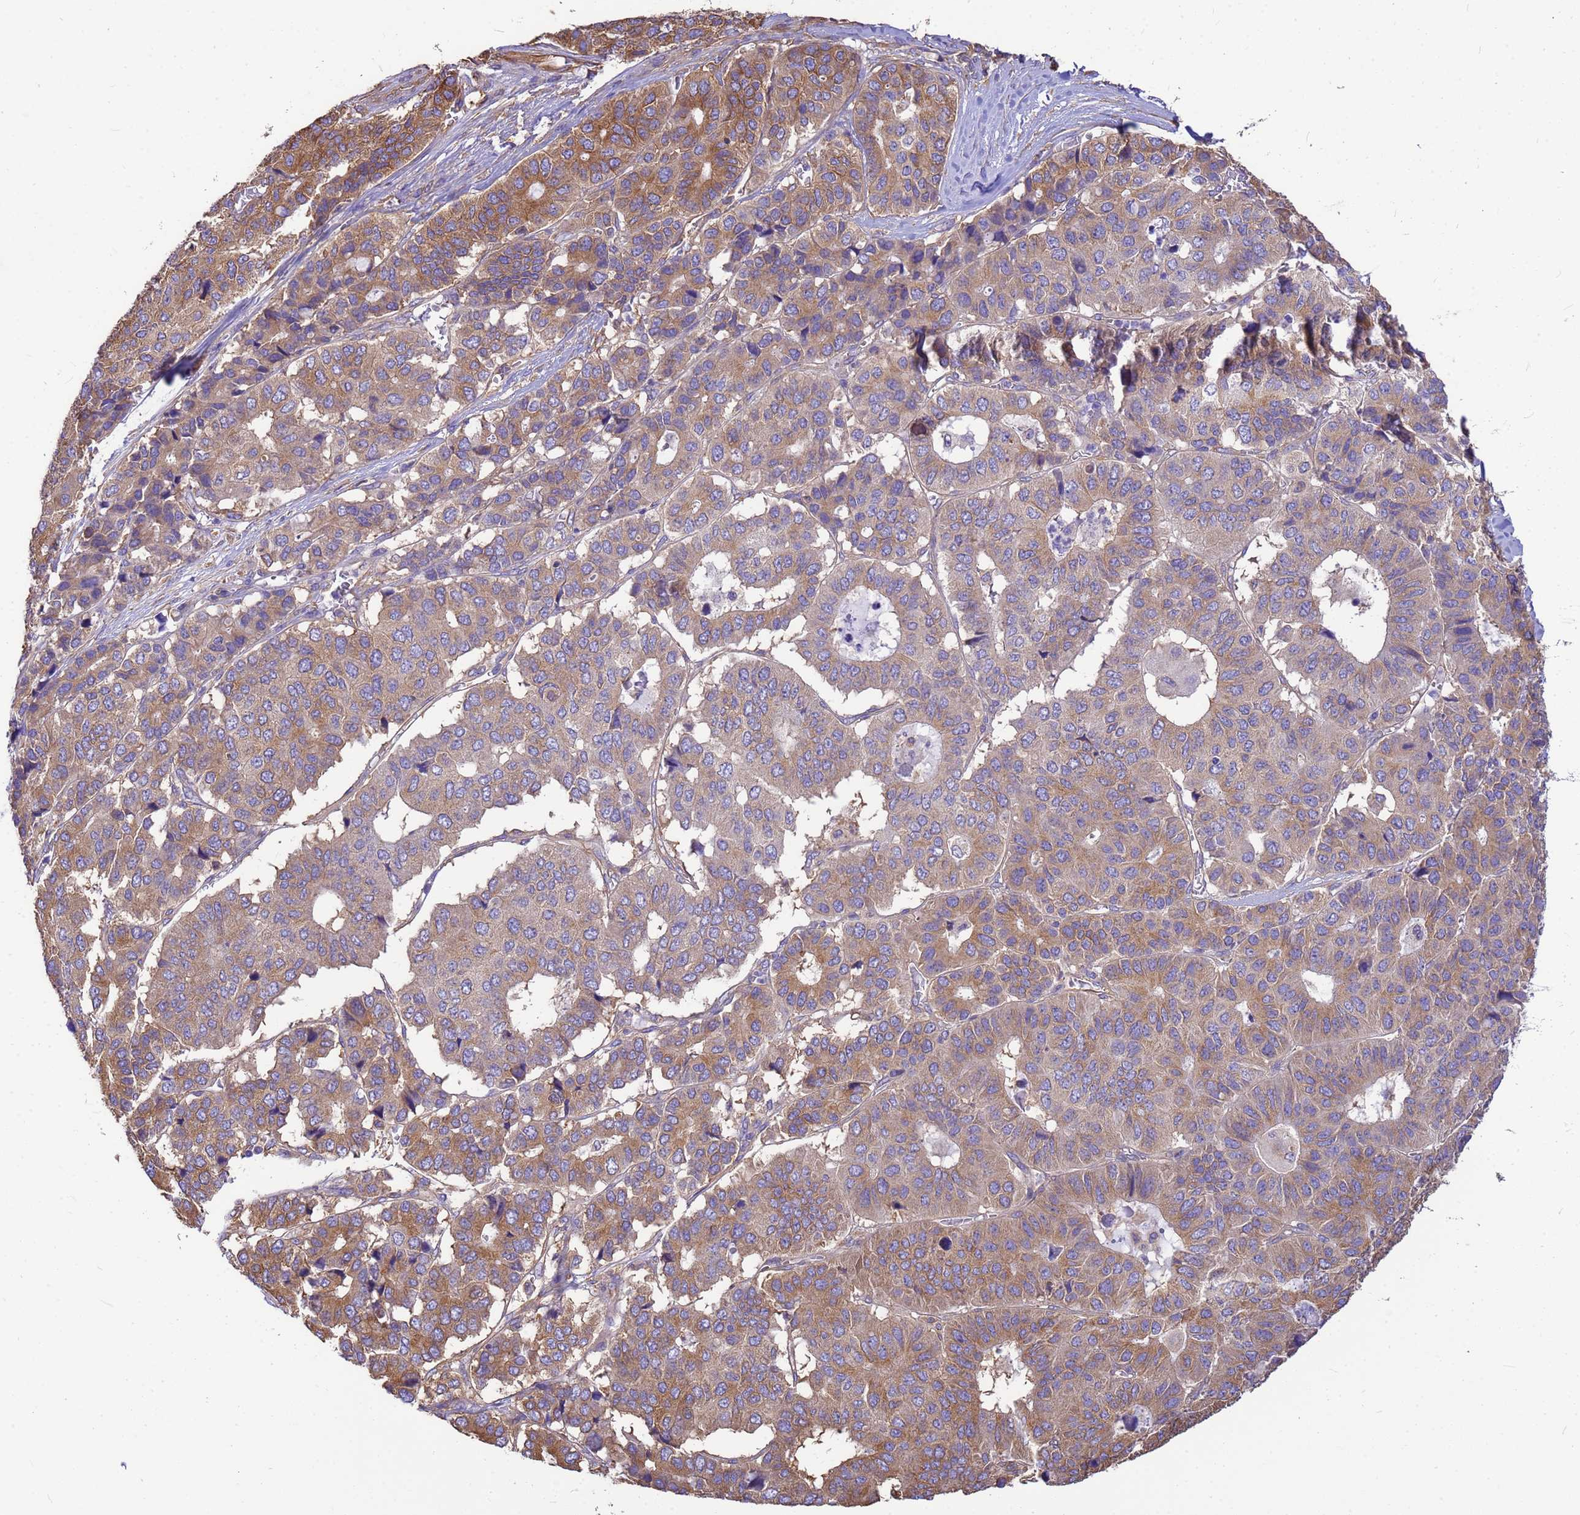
{"staining": {"intensity": "moderate", "quantity": ">75%", "location": "cytoplasmic/membranous"}, "tissue": "pancreatic cancer", "cell_type": "Tumor cells", "image_type": "cancer", "snomed": [{"axis": "morphology", "description": "Adenocarcinoma, NOS"}, {"axis": "topography", "description": "Pancreas"}], "caption": "Immunohistochemistry (IHC) staining of adenocarcinoma (pancreatic), which demonstrates medium levels of moderate cytoplasmic/membranous positivity in about >75% of tumor cells indicating moderate cytoplasmic/membranous protein expression. The staining was performed using DAB (brown) for protein detection and nuclei were counterstained in hematoxylin (blue).", "gene": "TUBB1", "patient": {"sex": "male", "age": 50}}